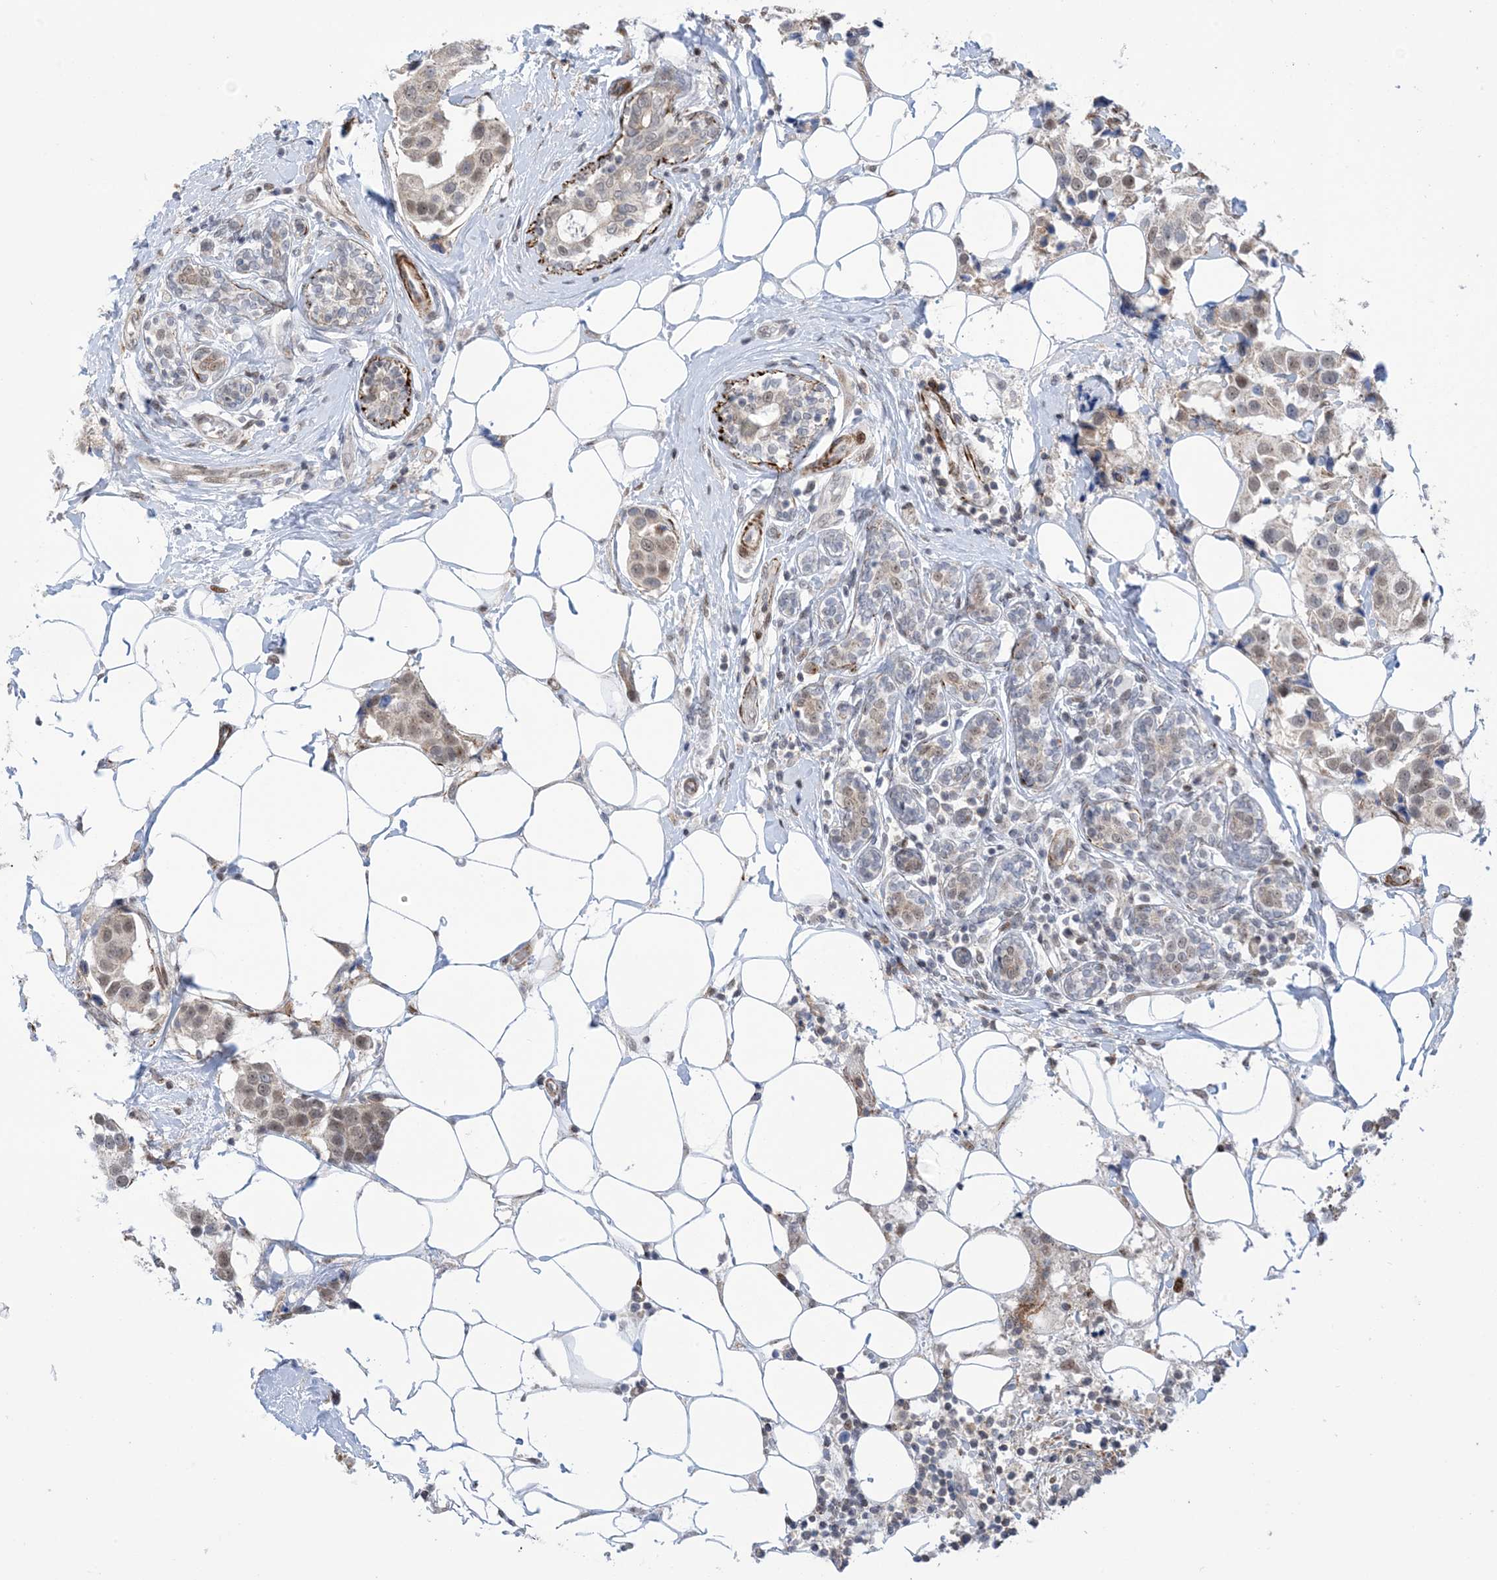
{"staining": {"intensity": "weak", "quantity": "25%-75%", "location": "nuclear"}, "tissue": "breast cancer", "cell_type": "Tumor cells", "image_type": "cancer", "snomed": [{"axis": "morphology", "description": "Normal tissue, NOS"}, {"axis": "morphology", "description": "Duct carcinoma"}, {"axis": "topography", "description": "Breast"}], "caption": "This is a histology image of immunohistochemistry (IHC) staining of breast cancer (intraductal carcinoma), which shows weak expression in the nuclear of tumor cells.", "gene": "ZNF8", "patient": {"sex": "female", "age": 39}}